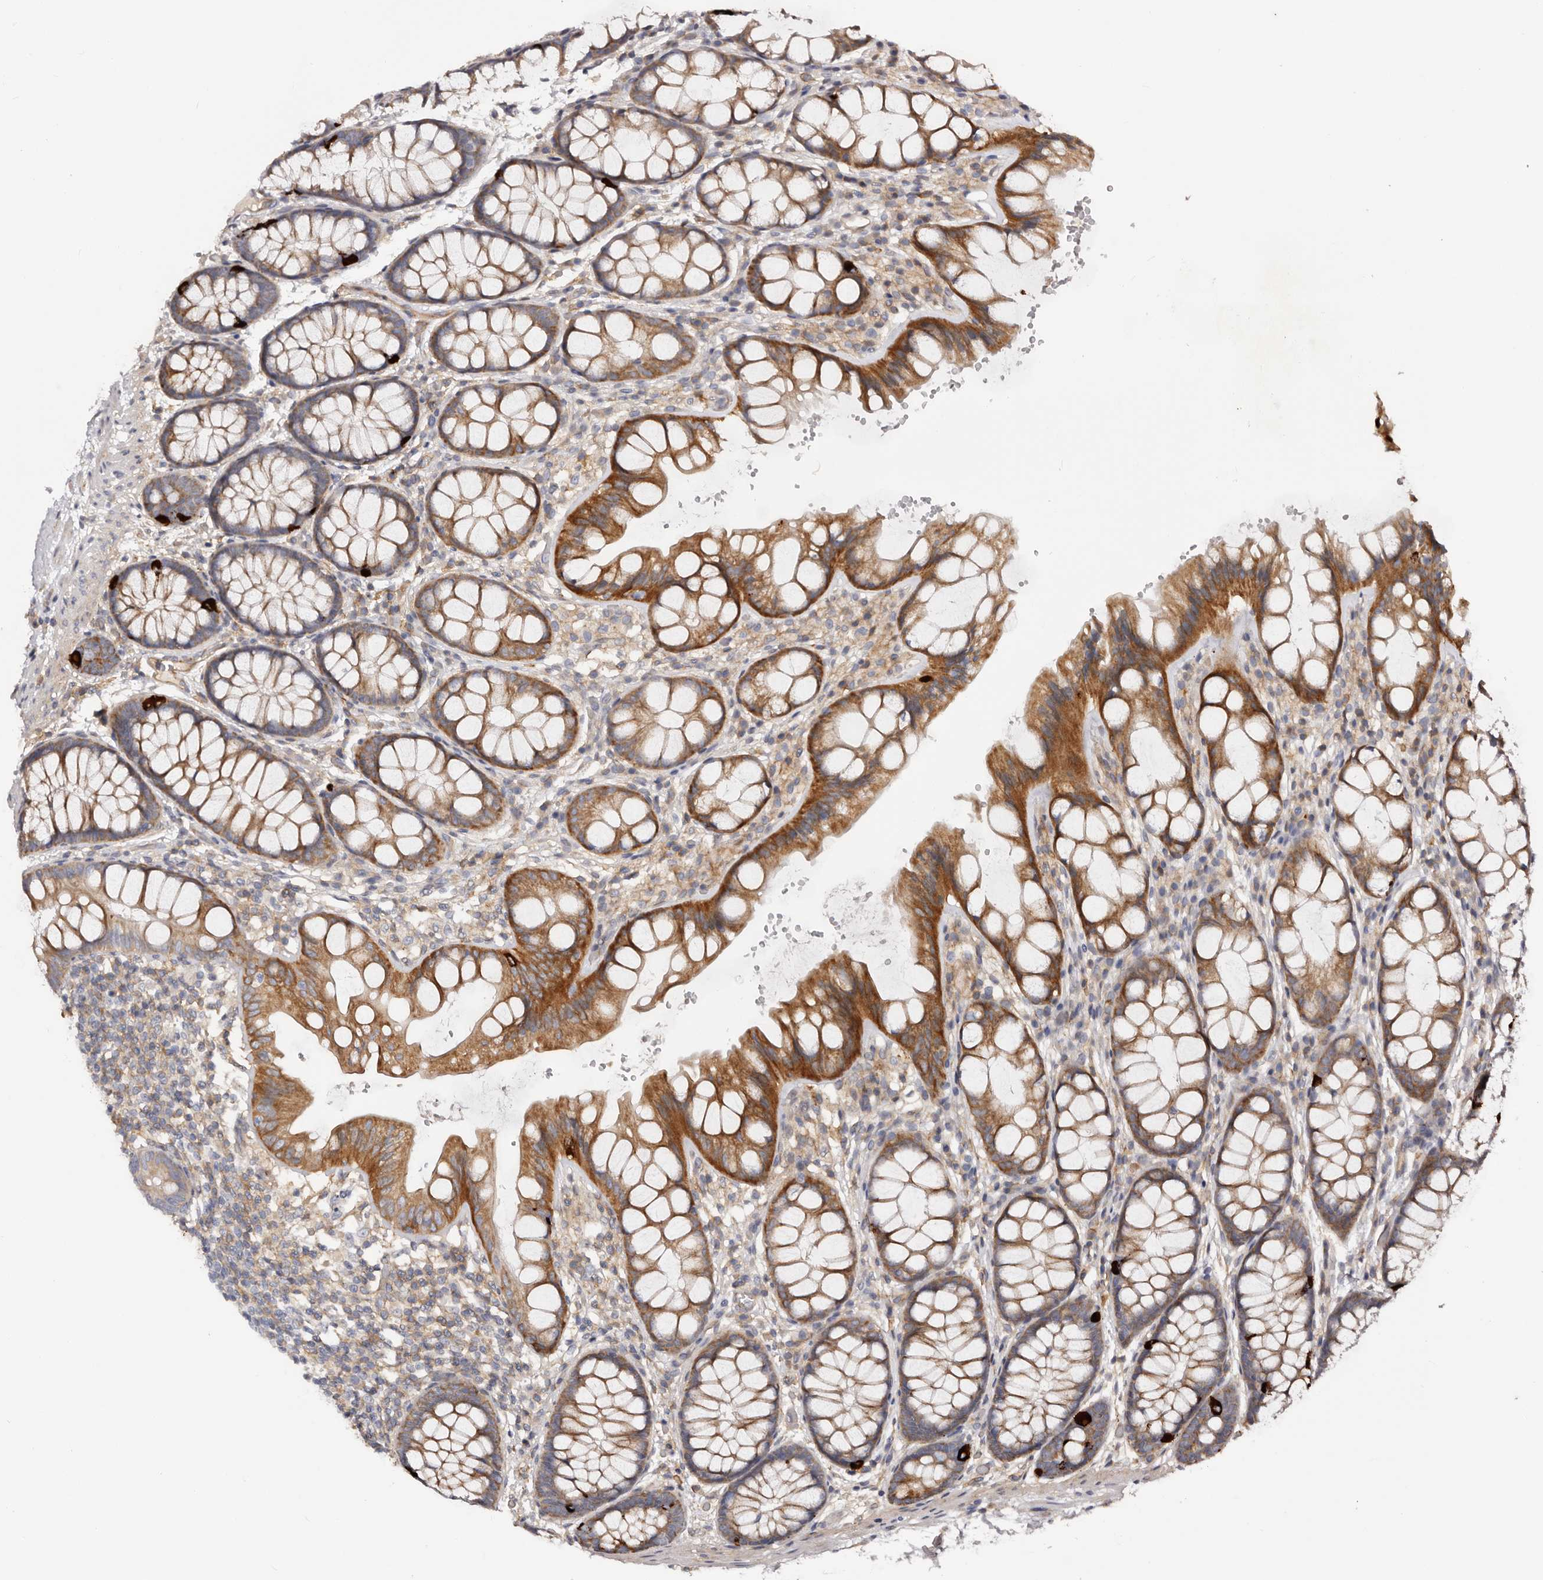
{"staining": {"intensity": "weak", "quantity": ">75%", "location": "cytoplasmic/membranous"}, "tissue": "colon", "cell_type": "Endothelial cells", "image_type": "normal", "snomed": [{"axis": "morphology", "description": "Normal tissue, NOS"}, {"axis": "topography", "description": "Colon"}], "caption": "Weak cytoplasmic/membranous expression for a protein is seen in about >75% of endothelial cells of benign colon using immunohistochemistry (IHC).", "gene": "DMRT2", "patient": {"sex": "male", "age": 47}}